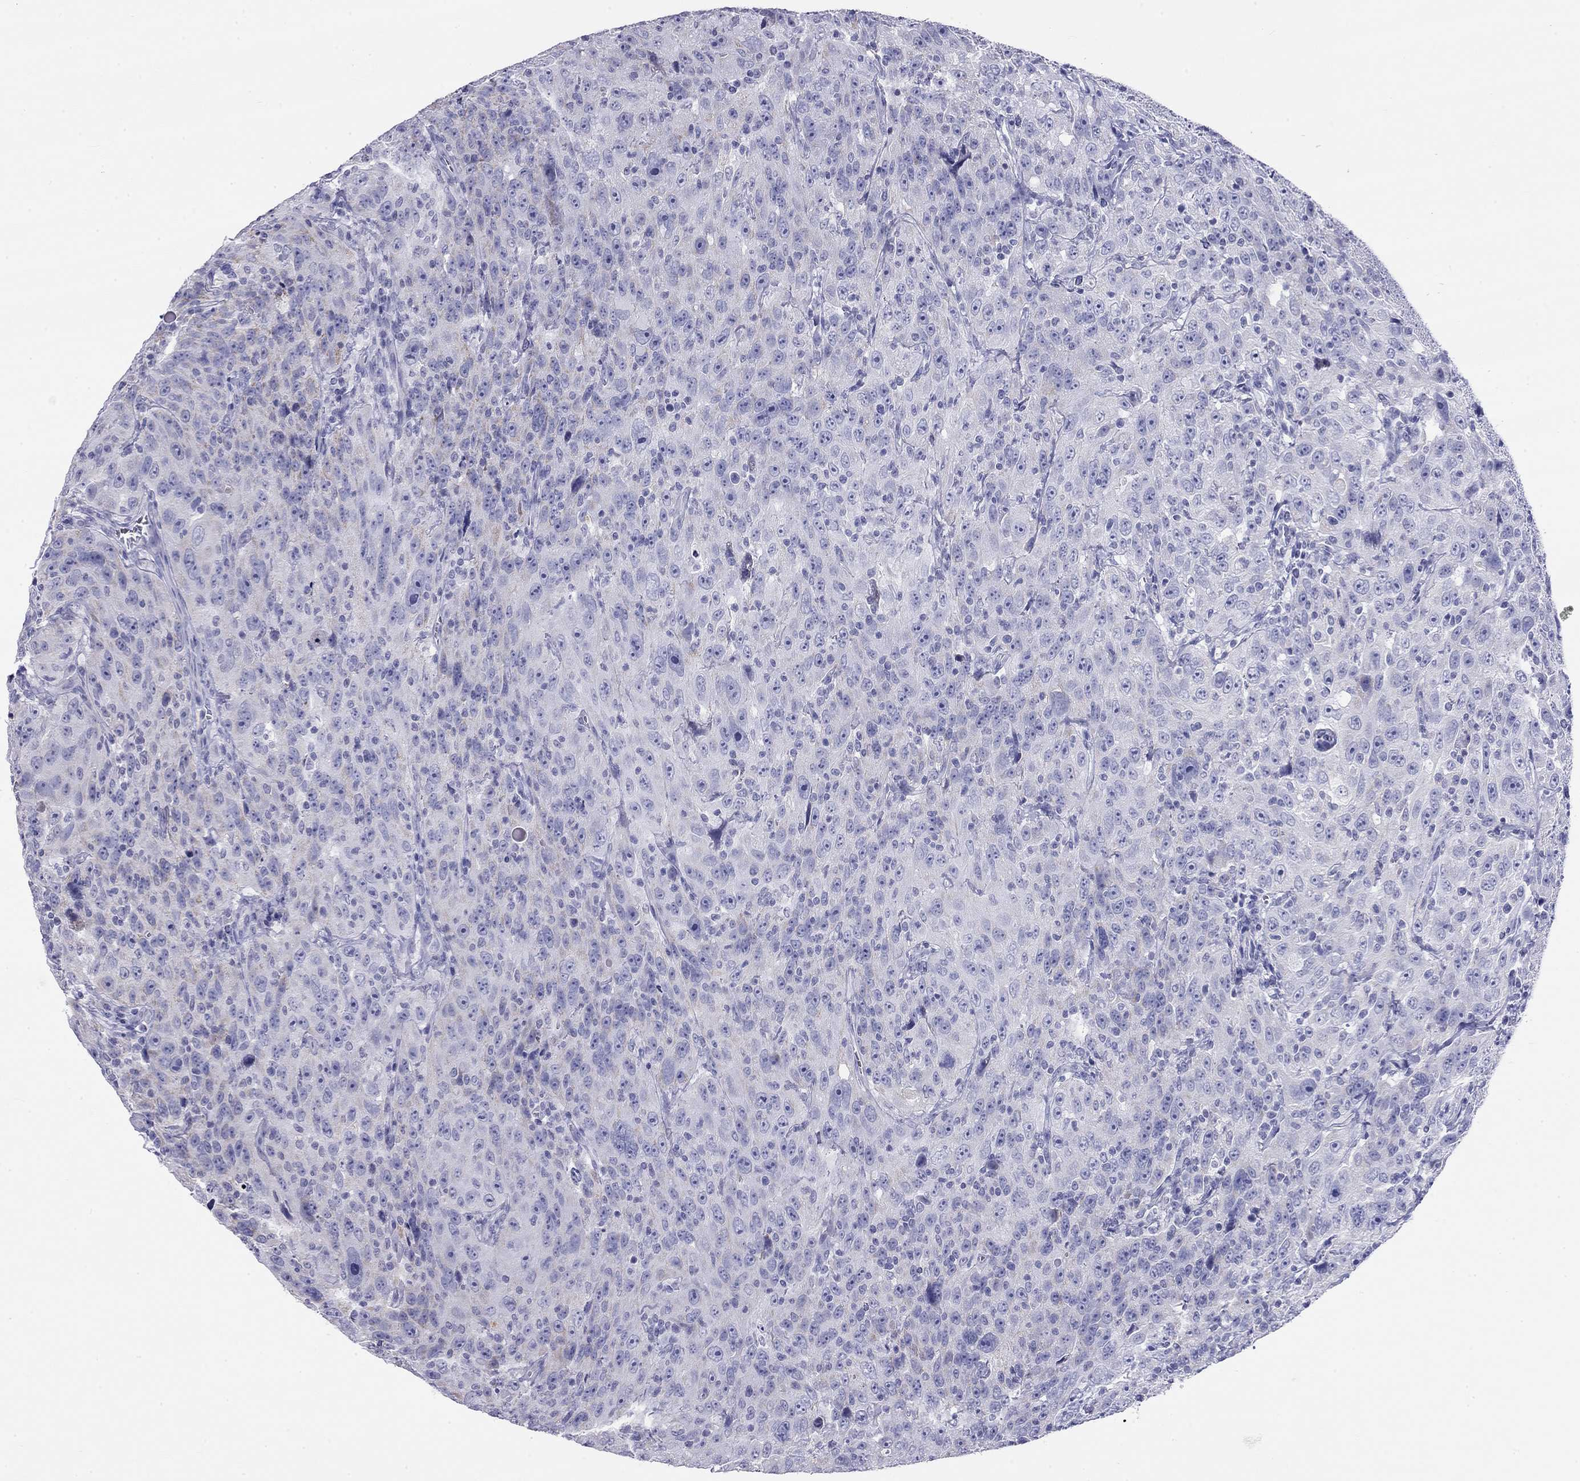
{"staining": {"intensity": "negative", "quantity": "none", "location": "none"}, "tissue": "urothelial cancer", "cell_type": "Tumor cells", "image_type": "cancer", "snomed": [{"axis": "morphology", "description": "Urothelial carcinoma, NOS"}, {"axis": "morphology", "description": "Urothelial carcinoma, High grade"}, {"axis": "topography", "description": "Urinary bladder"}], "caption": "Tumor cells are negative for brown protein staining in high-grade urothelial carcinoma.", "gene": "DPY19L2", "patient": {"sex": "female", "age": 73}}